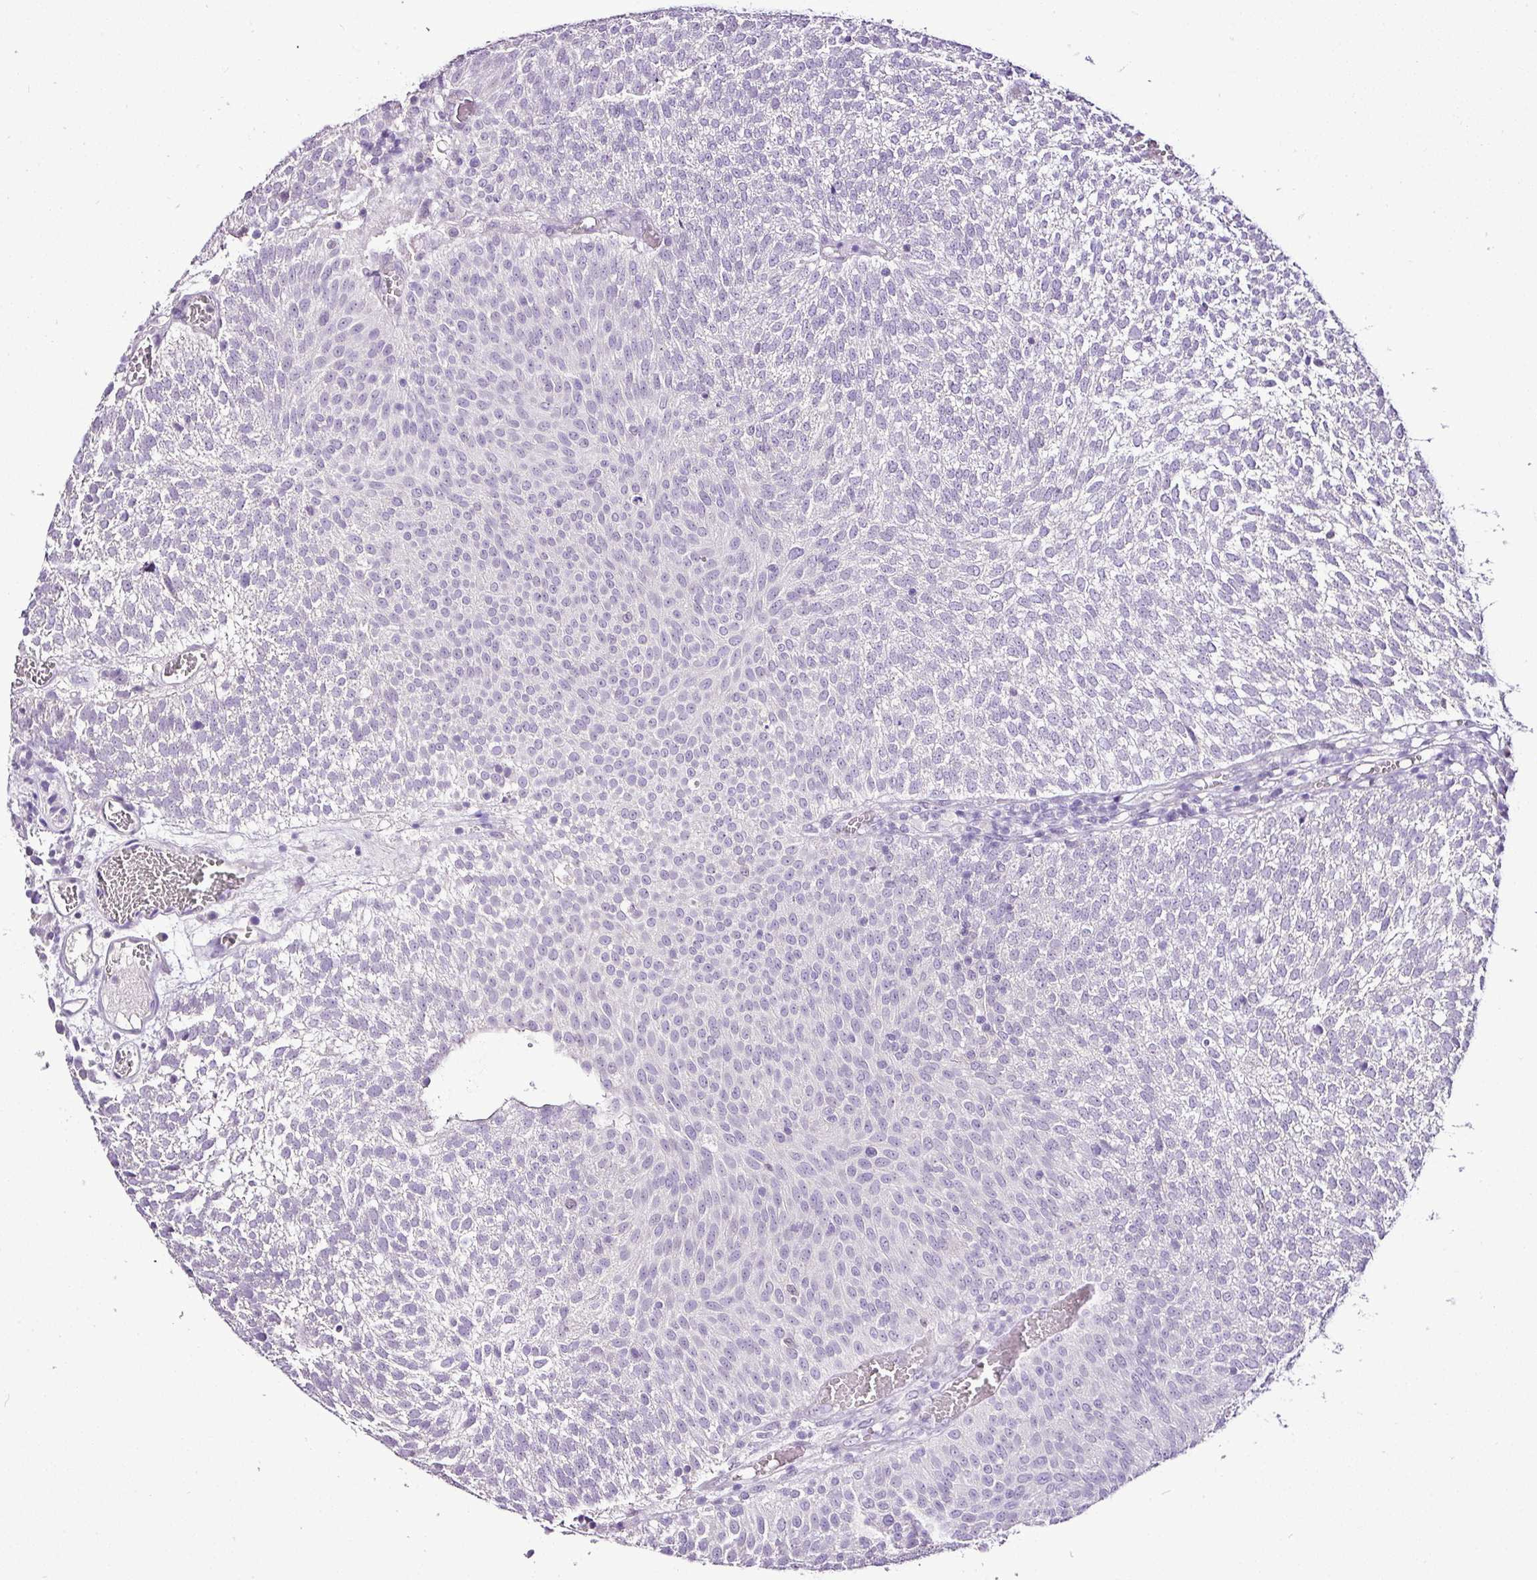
{"staining": {"intensity": "negative", "quantity": "none", "location": "none"}, "tissue": "urothelial cancer", "cell_type": "Tumor cells", "image_type": "cancer", "snomed": [{"axis": "morphology", "description": "Urothelial carcinoma, Low grade"}, {"axis": "topography", "description": "Urinary bladder"}], "caption": "The photomicrograph exhibits no staining of tumor cells in urothelial cancer.", "gene": "ESR1", "patient": {"sex": "female", "age": 79}}